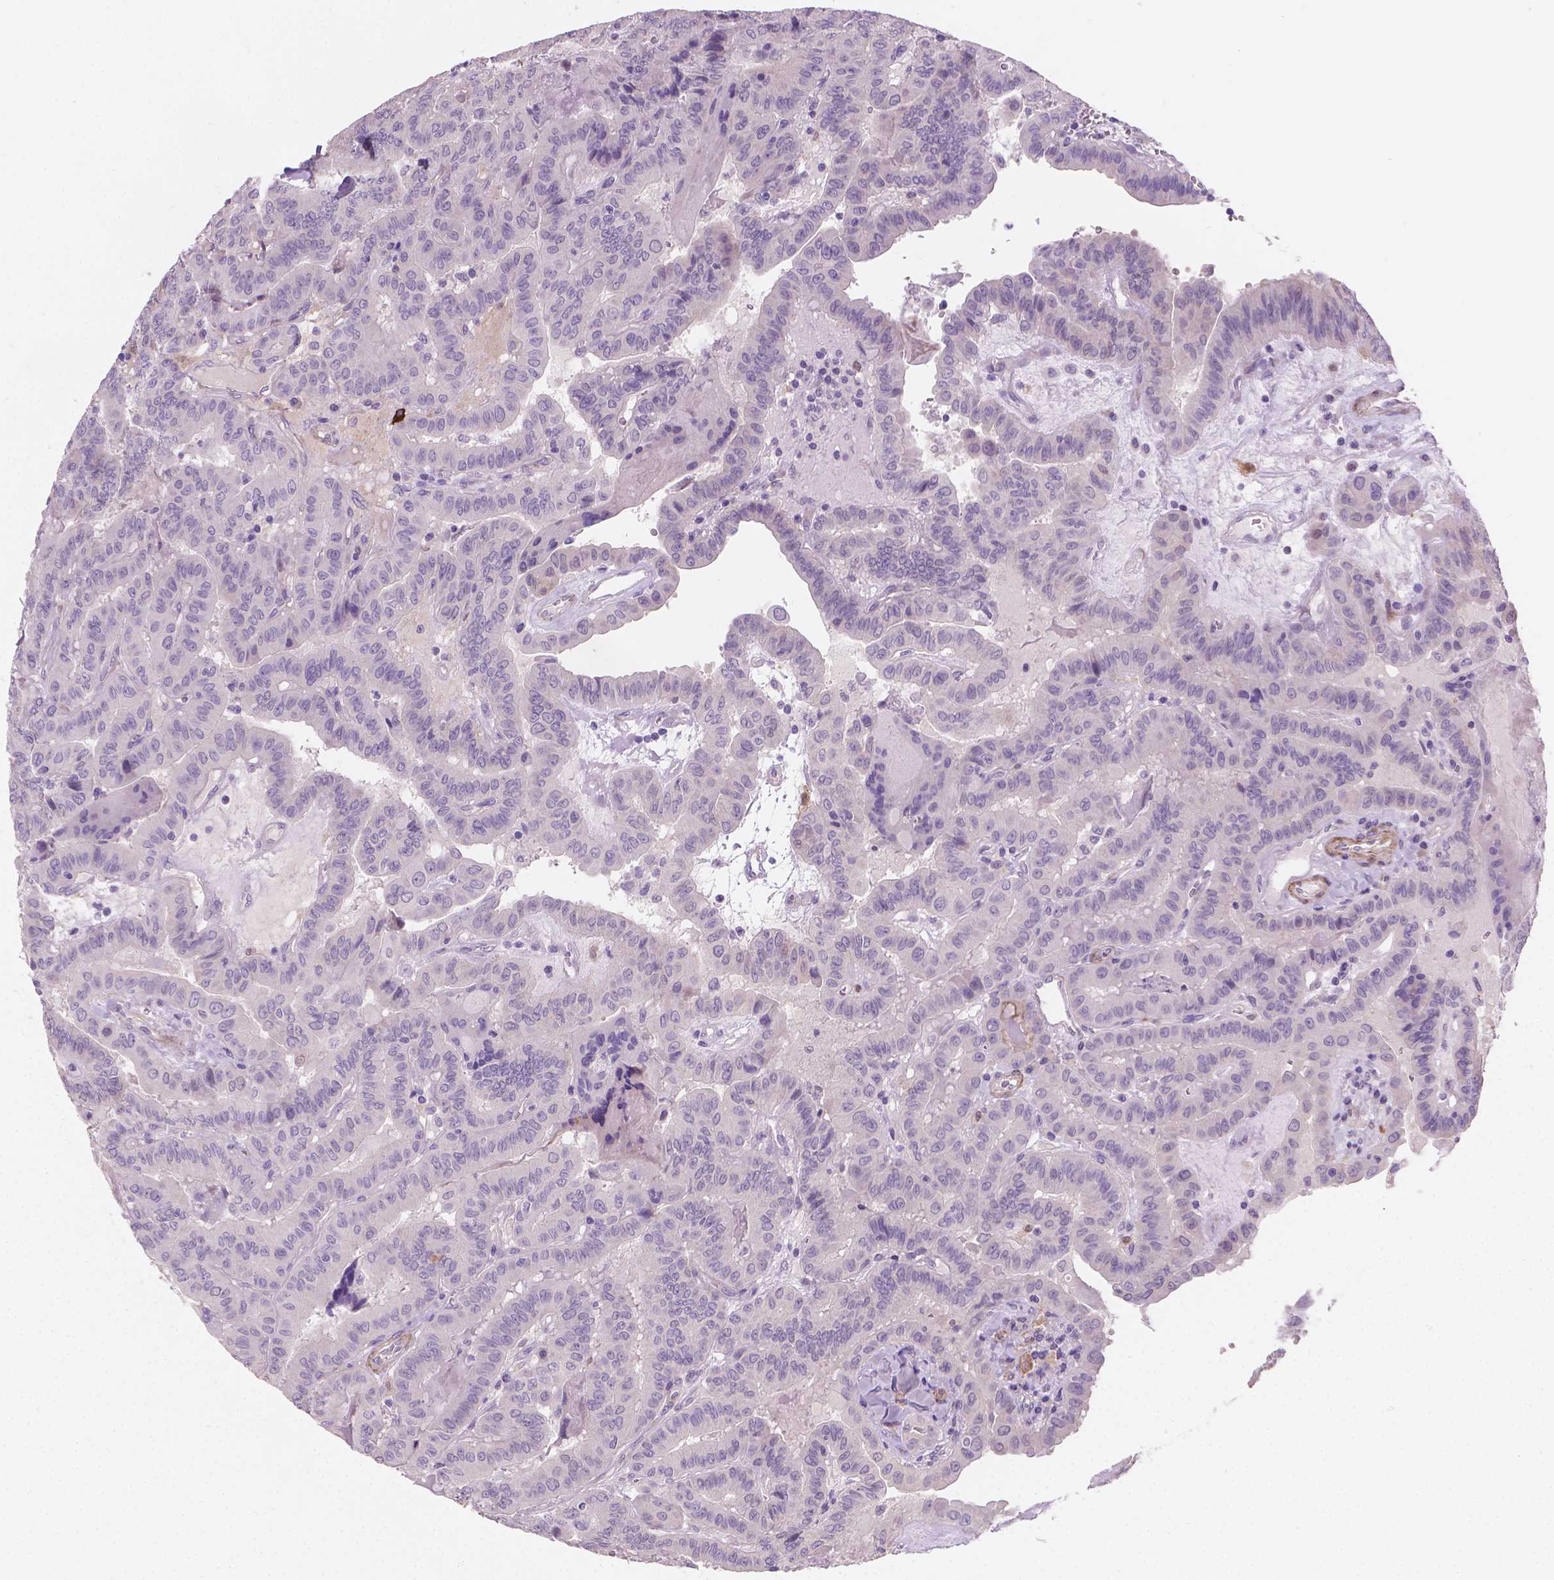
{"staining": {"intensity": "negative", "quantity": "none", "location": "none"}, "tissue": "thyroid cancer", "cell_type": "Tumor cells", "image_type": "cancer", "snomed": [{"axis": "morphology", "description": "Papillary adenocarcinoma, NOS"}, {"axis": "topography", "description": "Thyroid gland"}], "caption": "Thyroid papillary adenocarcinoma was stained to show a protein in brown. There is no significant expression in tumor cells.", "gene": "GSDMA", "patient": {"sex": "female", "age": 37}}